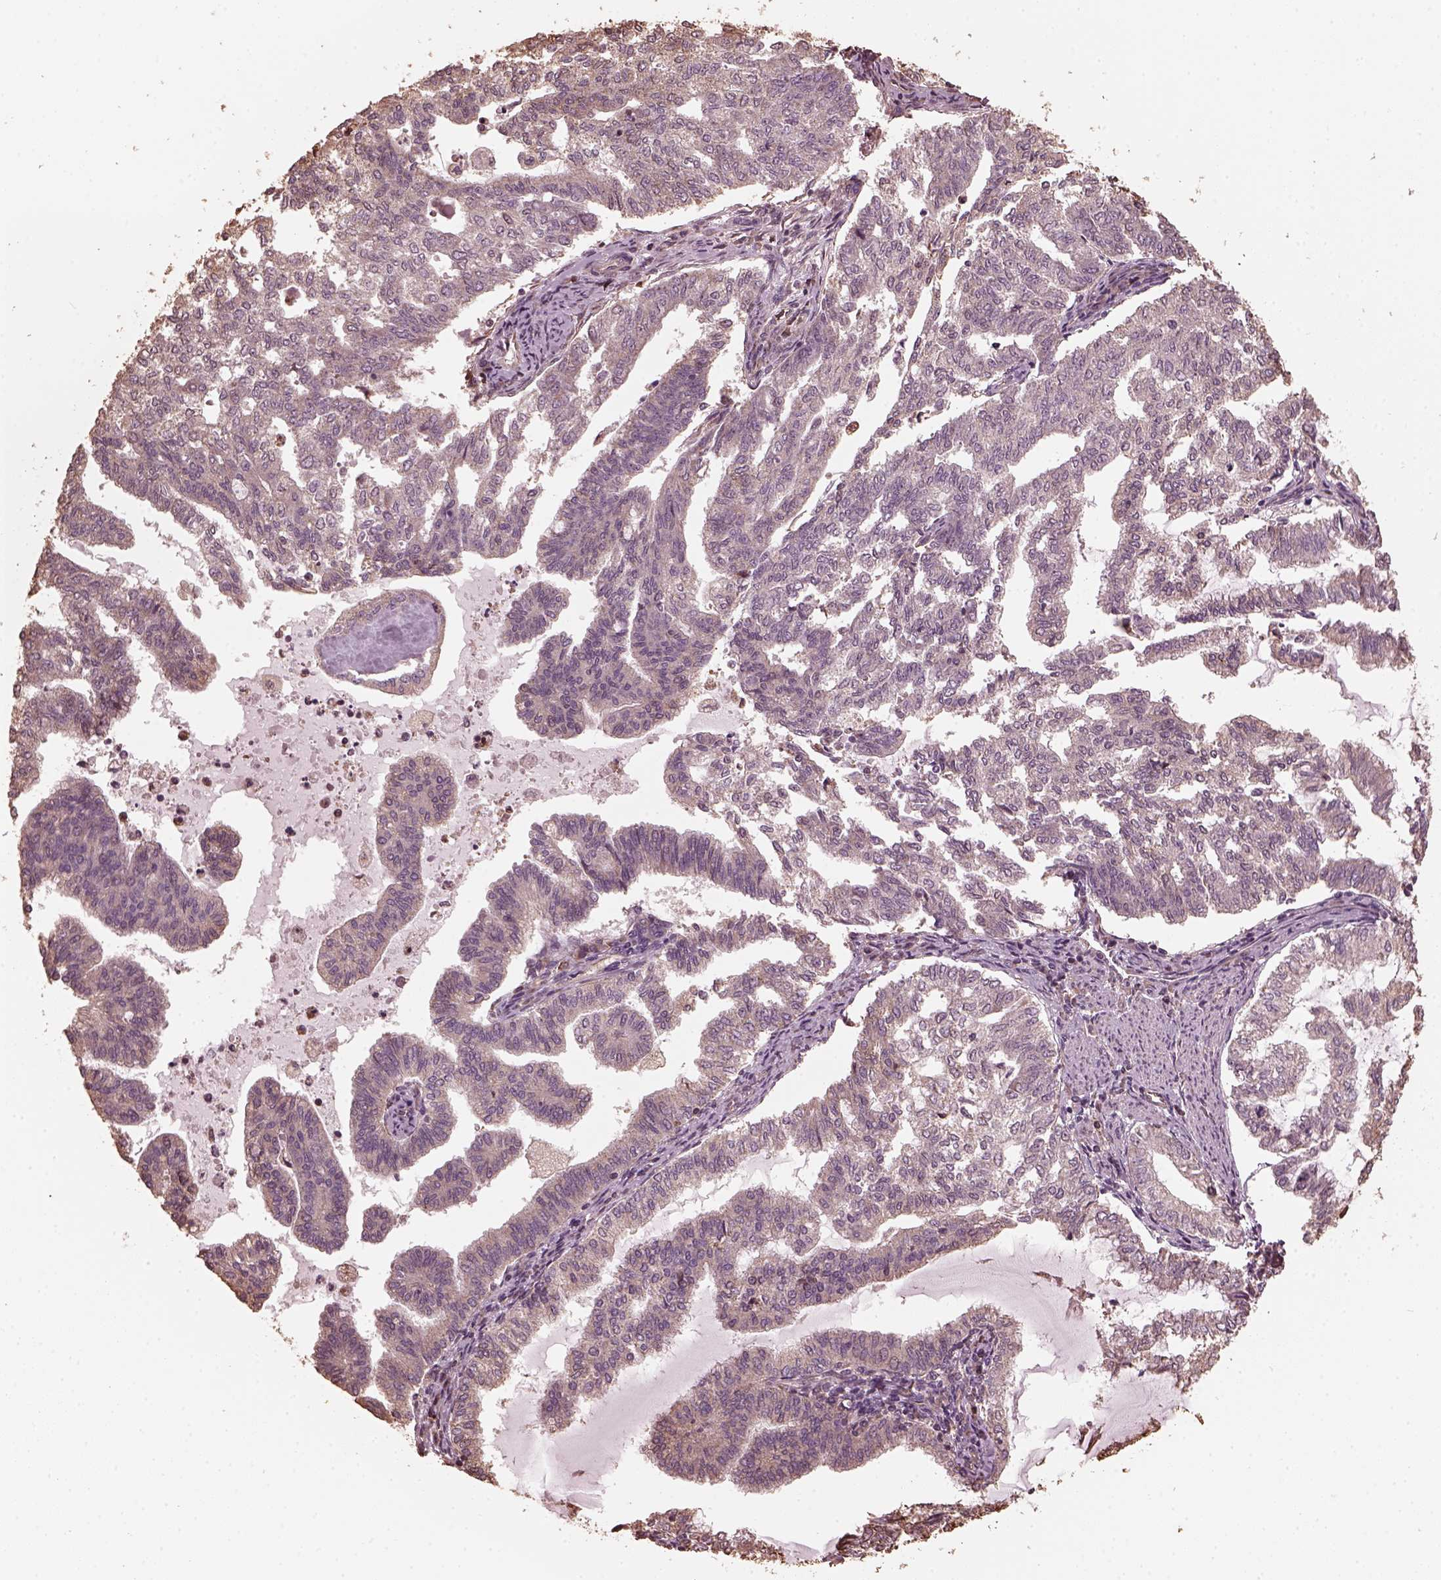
{"staining": {"intensity": "negative", "quantity": "none", "location": "none"}, "tissue": "endometrial cancer", "cell_type": "Tumor cells", "image_type": "cancer", "snomed": [{"axis": "morphology", "description": "Adenocarcinoma, NOS"}, {"axis": "topography", "description": "Endometrium"}], "caption": "Tumor cells are negative for protein expression in human endometrial adenocarcinoma.", "gene": "GTPBP1", "patient": {"sex": "female", "age": 79}}